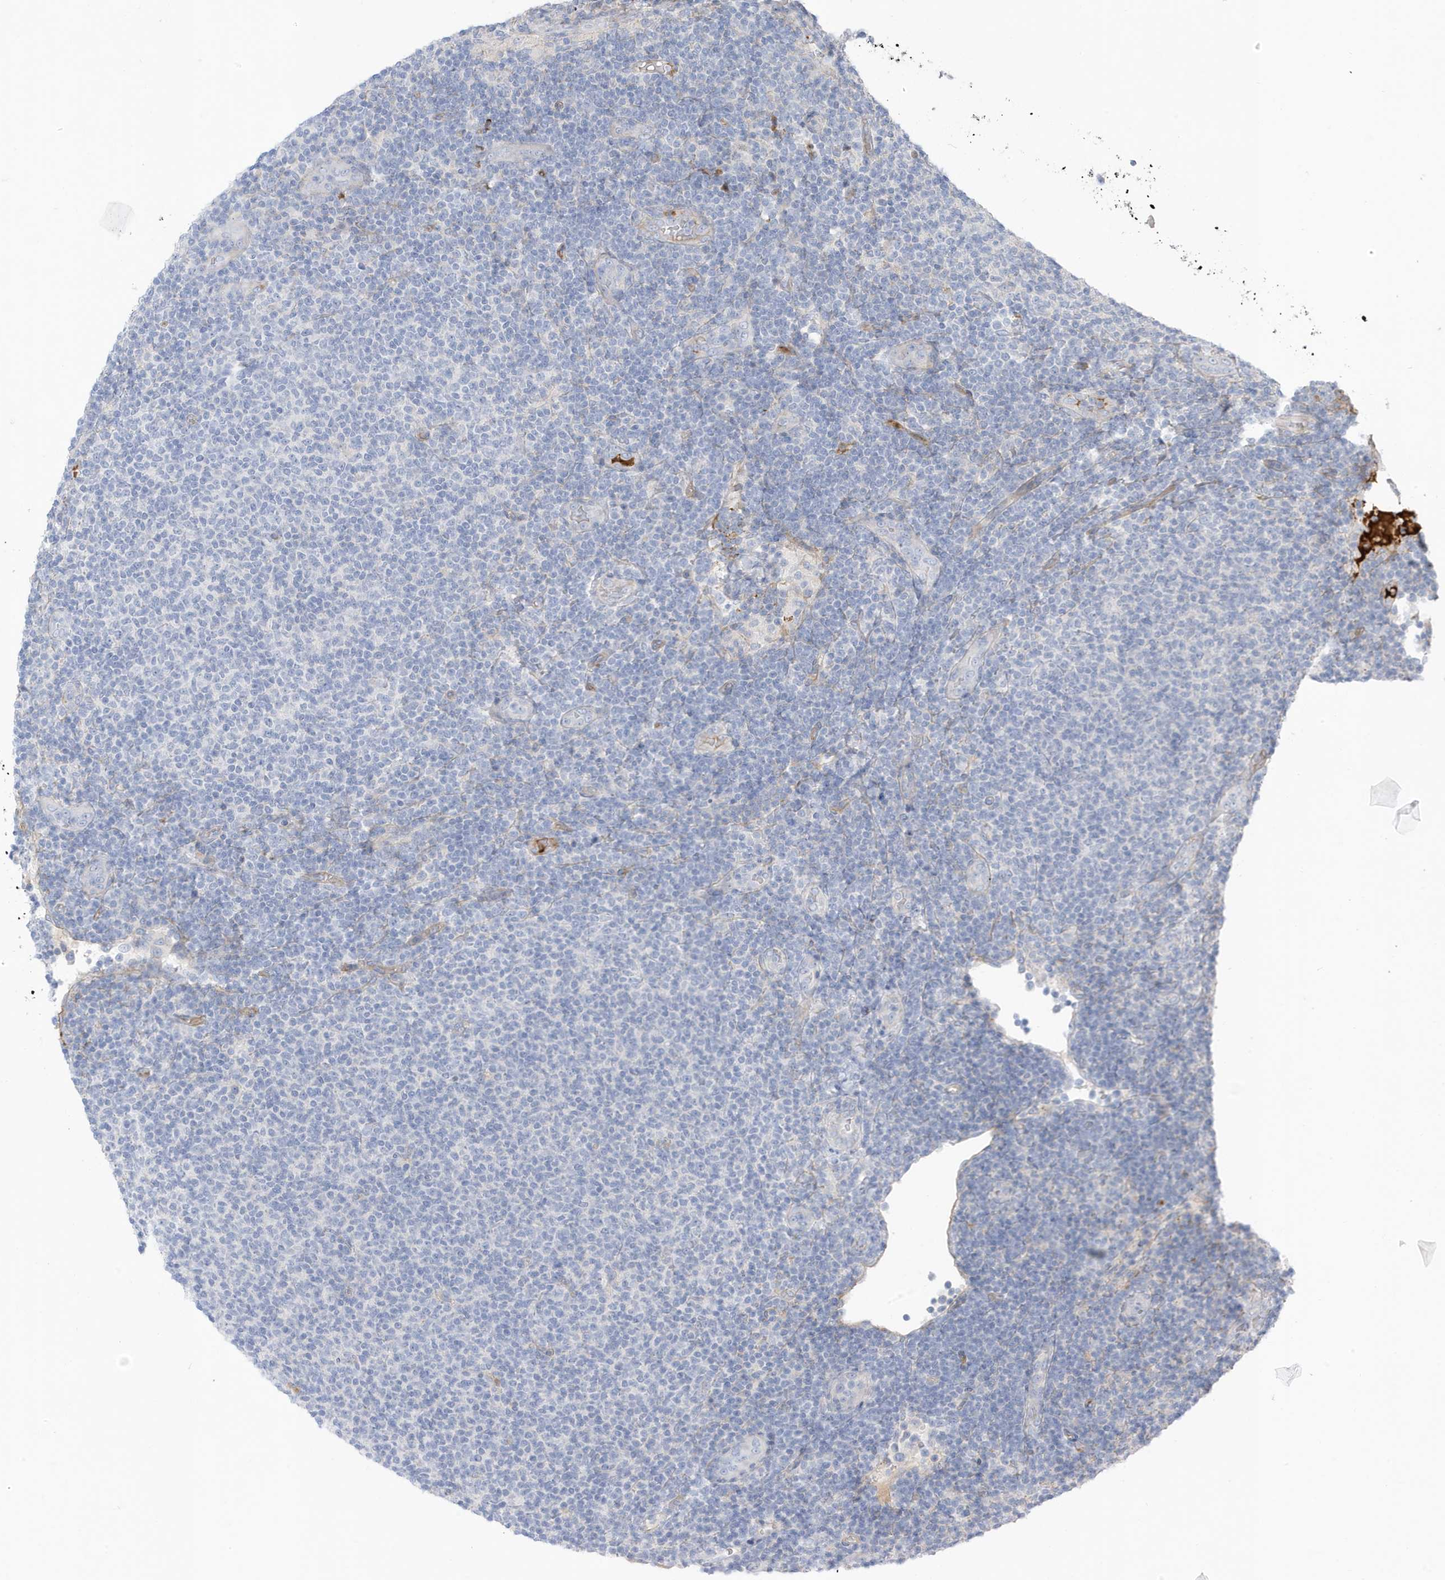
{"staining": {"intensity": "negative", "quantity": "none", "location": "none"}, "tissue": "lymphoma", "cell_type": "Tumor cells", "image_type": "cancer", "snomed": [{"axis": "morphology", "description": "Malignant lymphoma, non-Hodgkin's type, Low grade"}, {"axis": "topography", "description": "Lymph node"}], "caption": "The micrograph exhibits no significant staining in tumor cells of lymphoma.", "gene": "ATP13A5", "patient": {"sex": "male", "age": 66}}